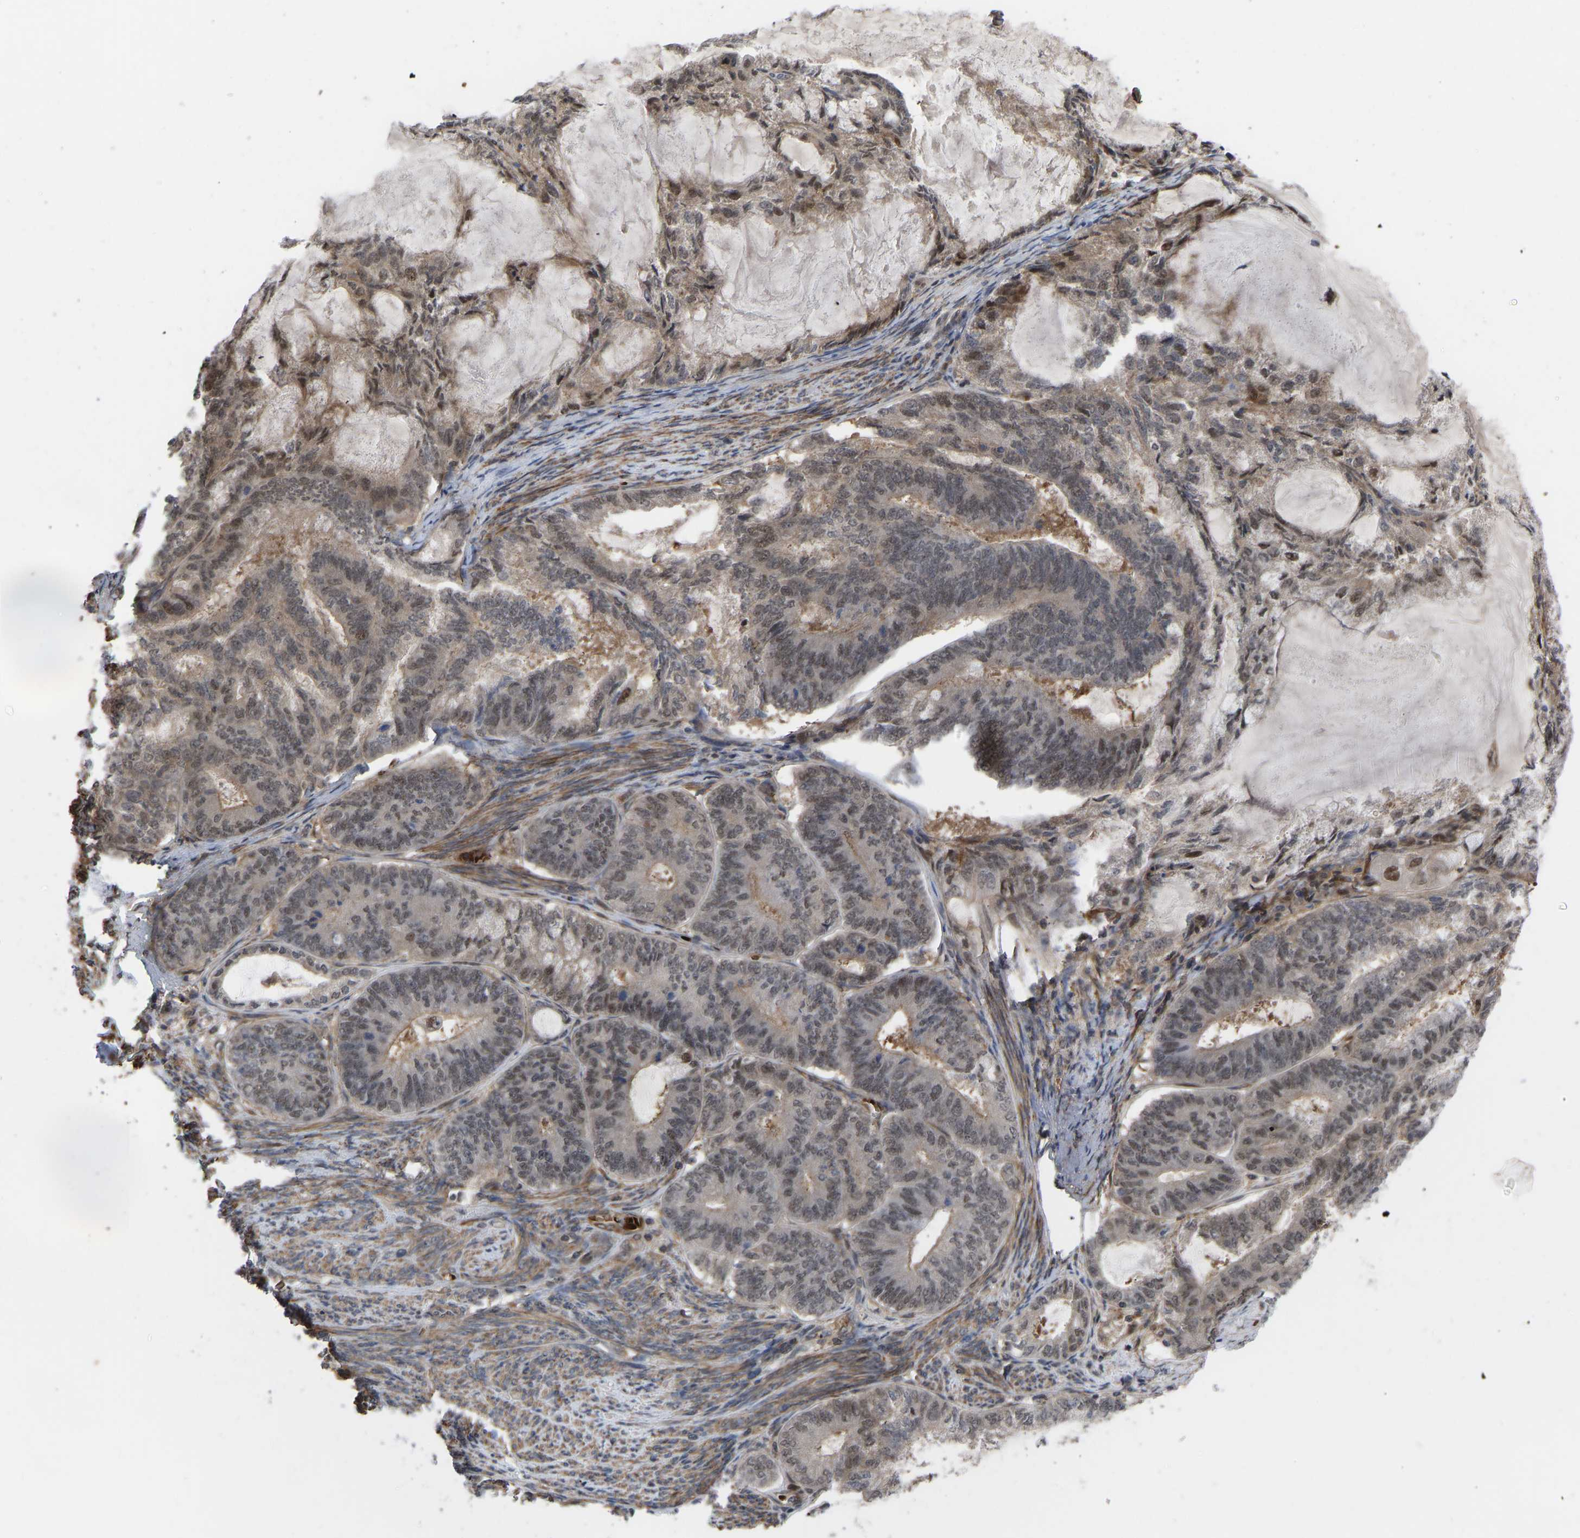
{"staining": {"intensity": "weak", "quantity": ">75%", "location": "cytoplasmic/membranous,nuclear"}, "tissue": "endometrial cancer", "cell_type": "Tumor cells", "image_type": "cancer", "snomed": [{"axis": "morphology", "description": "Adenocarcinoma, NOS"}, {"axis": "topography", "description": "Endometrium"}], "caption": "Immunohistochemistry photomicrograph of neoplastic tissue: human endometrial cancer (adenocarcinoma) stained using IHC reveals low levels of weak protein expression localized specifically in the cytoplasmic/membranous and nuclear of tumor cells, appearing as a cytoplasmic/membranous and nuclear brown color.", "gene": "CYP7B1", "patient": {"sex": "female", "age": 86}}